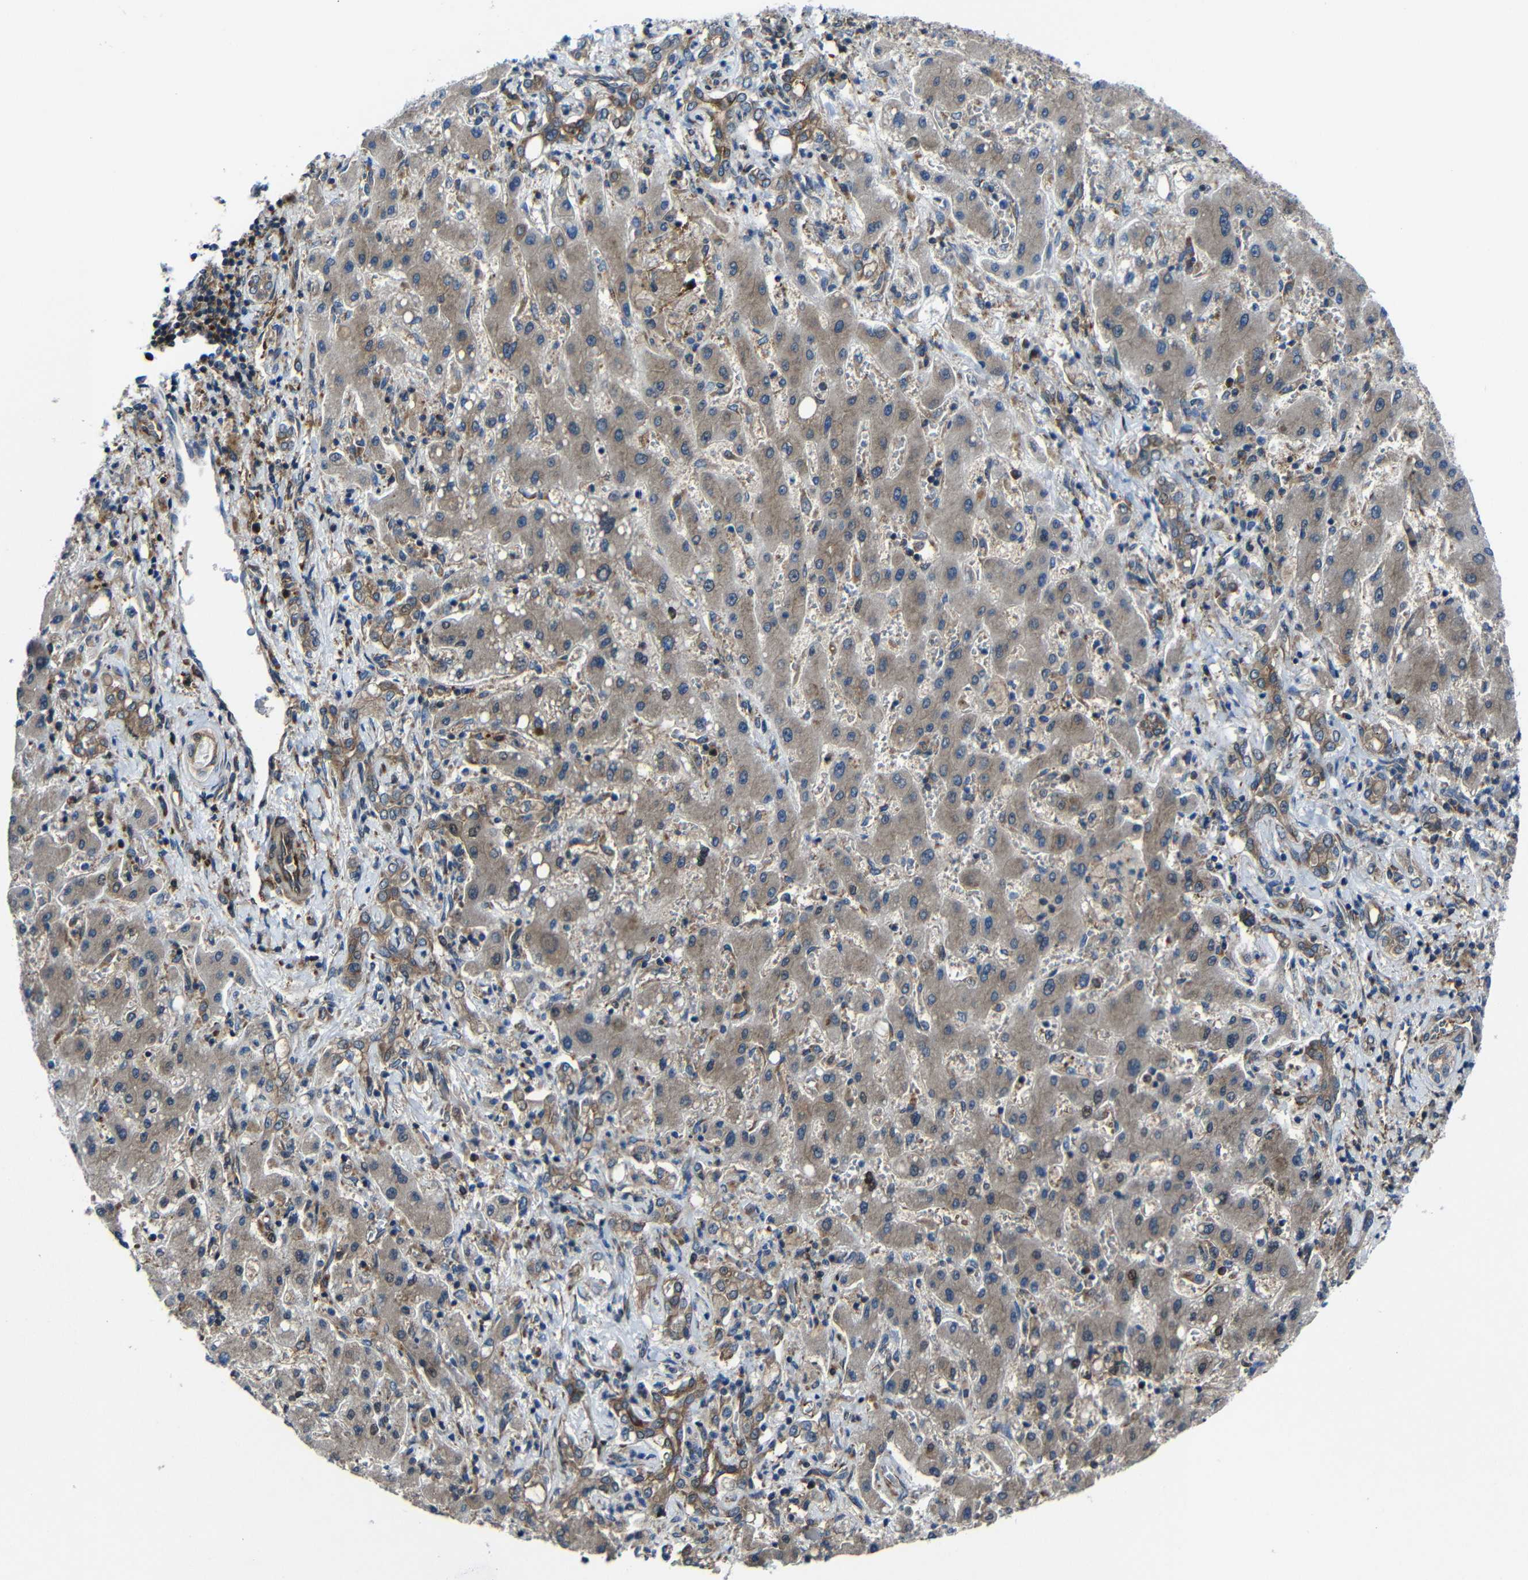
{"staining": {"intensity": "weak", "quantity": ">75%", "location": "cytoplasmic/membranous"}, "tissue": "liver cancer", "cell_type": "Tumor cells", "image_type": "cancer", "snomed": [{"axis": "morphology", "description": "Cholangiocarcinoma"}, {"axis": "topography", "description": "Liver"}], "caption": "Tumor cells reveal low levels of weak cytoplasmic/membranous expression in approximately >75% of cells in liver cholangiocarcinoma.", "gene": "KIAA0513", "patient": {"sex": "male", "age": 50}}